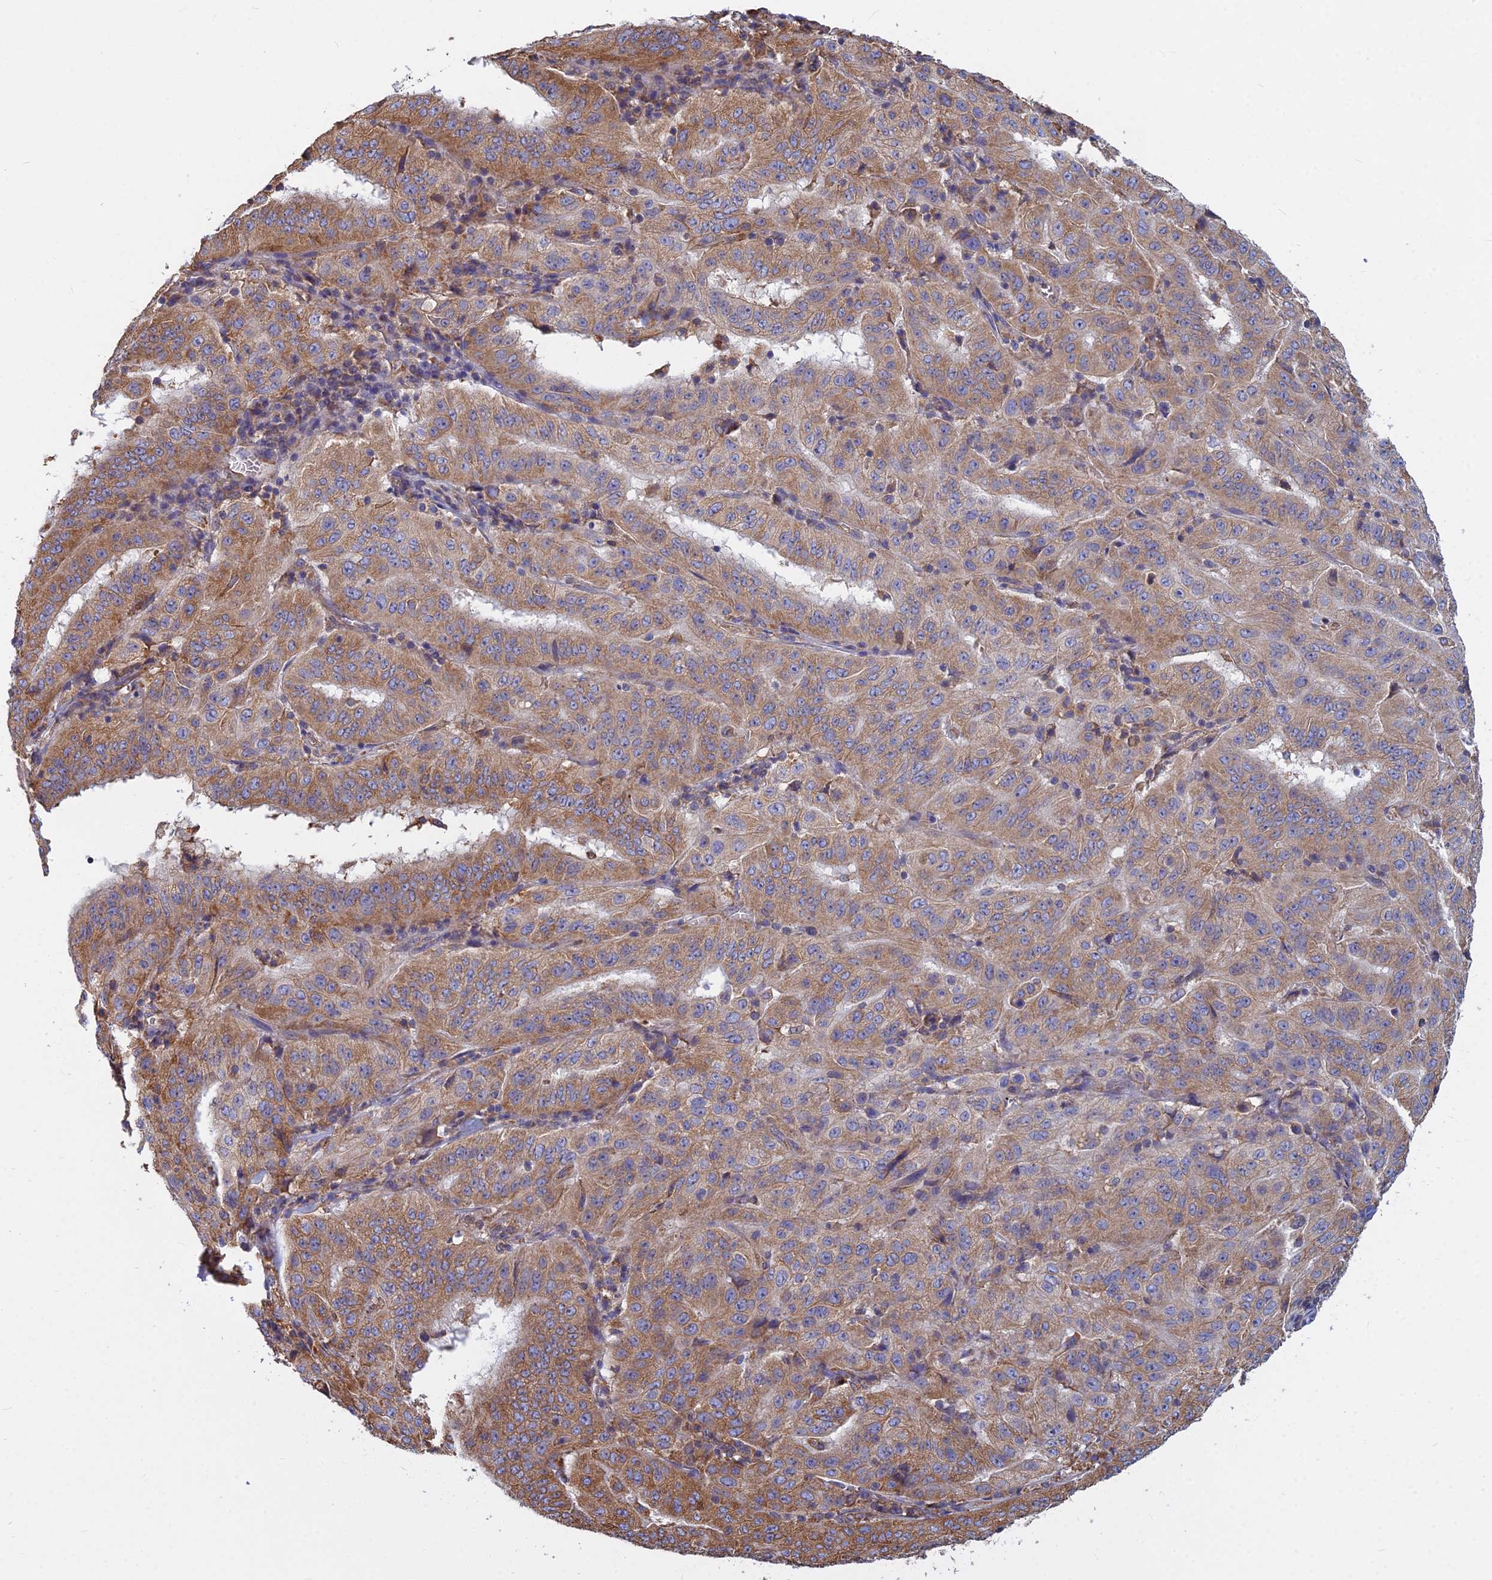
{"staining": {"intensity": "moderate", "quantity": ">75%", "location": "cytoplasmic/membranous"}, "tissue": "pancreatic cancer", "cell_type": "Tumor cells", "image_type": "cancer", "snomed": [{"axis": "morphology", "description": "Adenocarcinoma, NOS"}, {"axis": "topography", "description": "Pancreas"}], "caption": "A brown stain highlights moderate cytoplasmic/membranous staining of a protein in pancreatic cancer (adenocarcinoma) tumor cells.", "gene": "KIAA1143", "patient": {"sex": "male", "age": 63}}